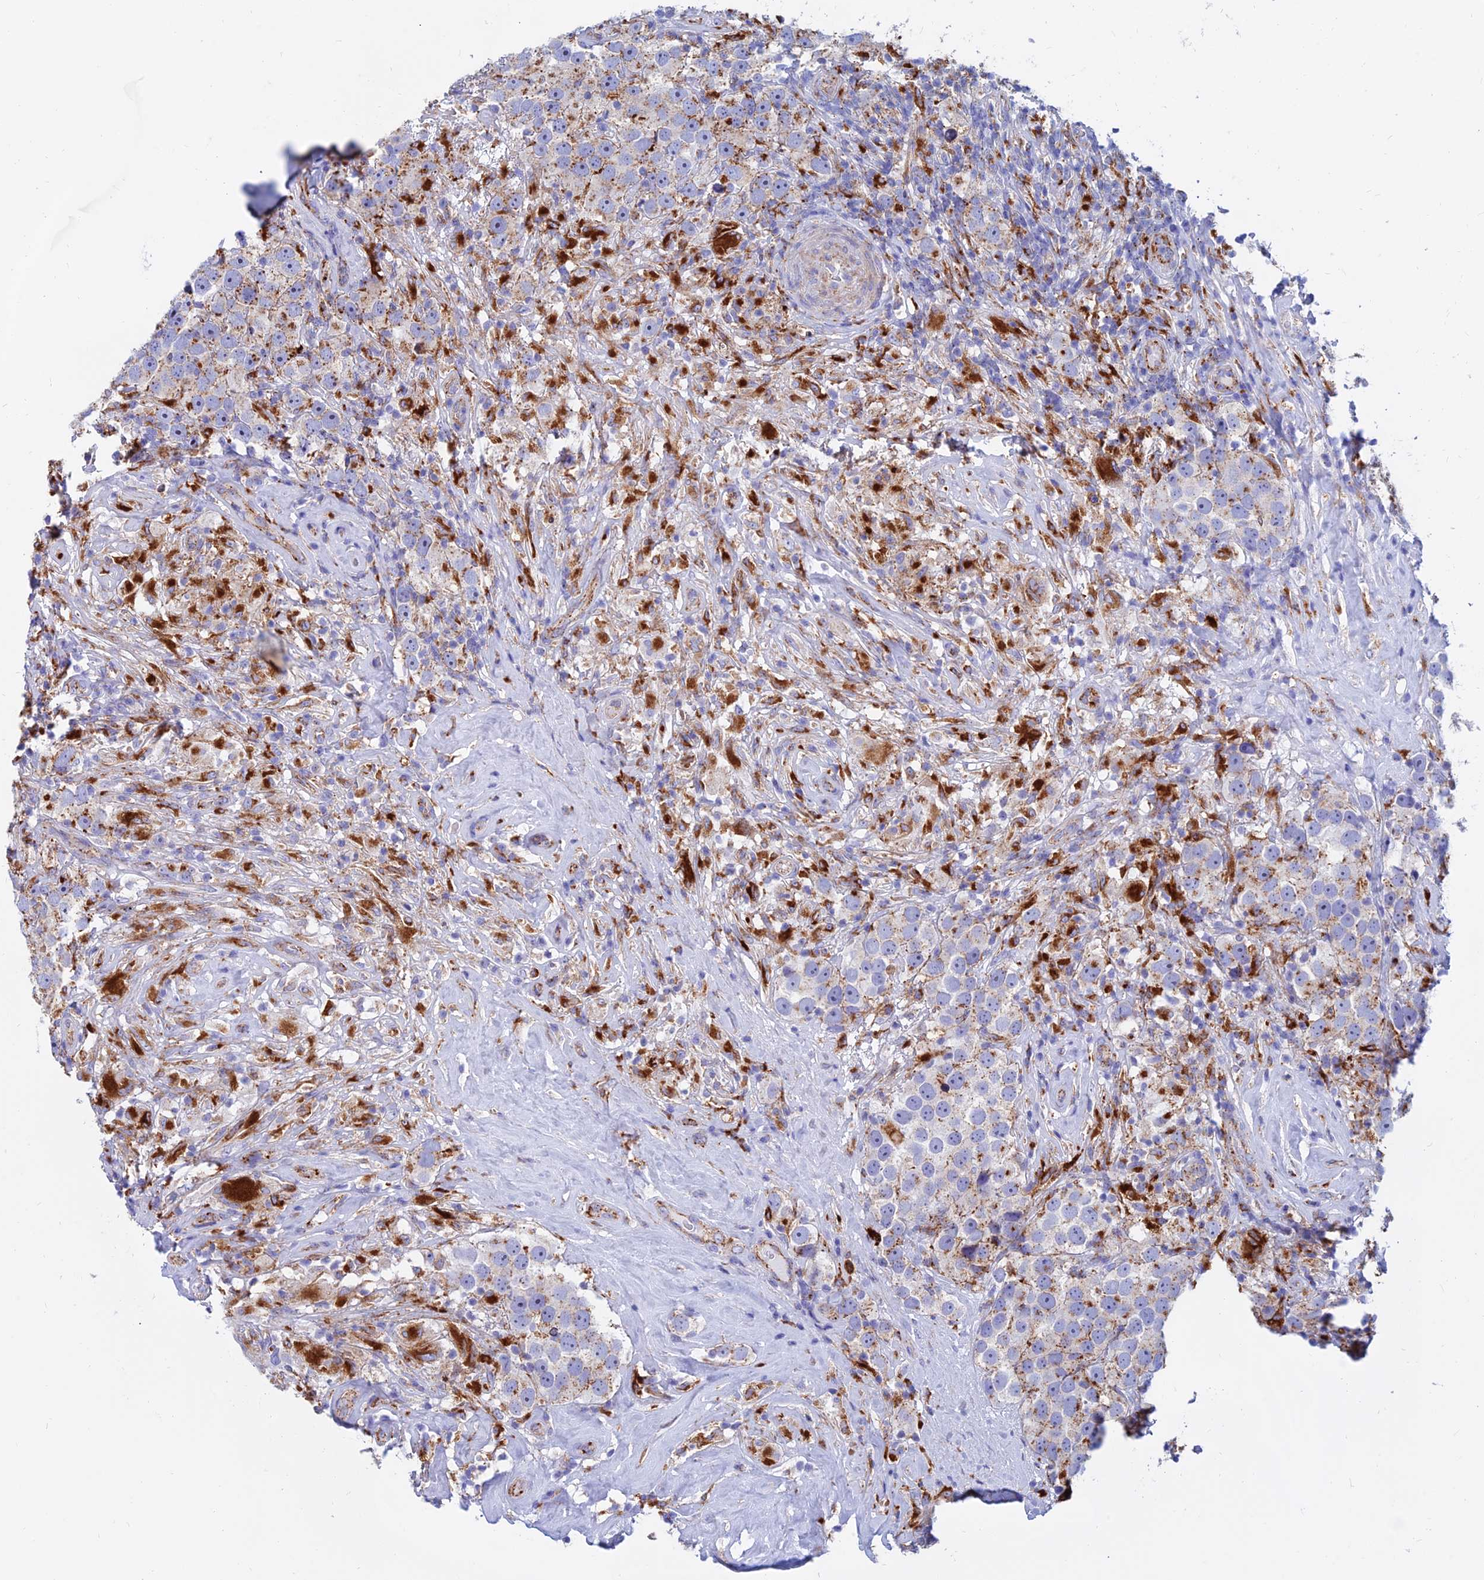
{"staining": {"intensity": "strong", "quantity": "25%-75%", "location": "cytoplasmic/membranous"}, "tissue": "testis cancer", "cell_type": "Tumor cells", "image_type": "cancer", "snomed": [{"axis": "morphology", "description": "Seminoma, NOS"}, {"axis": "topography", "description": "Testis"}], "caption": "Strong cytoplasmic/membranous staining is identified in about 25%-75% of tumor cells in testis cancer.", "gene": "SPNS1", "patient": {"sex": "male", "age": 49}}